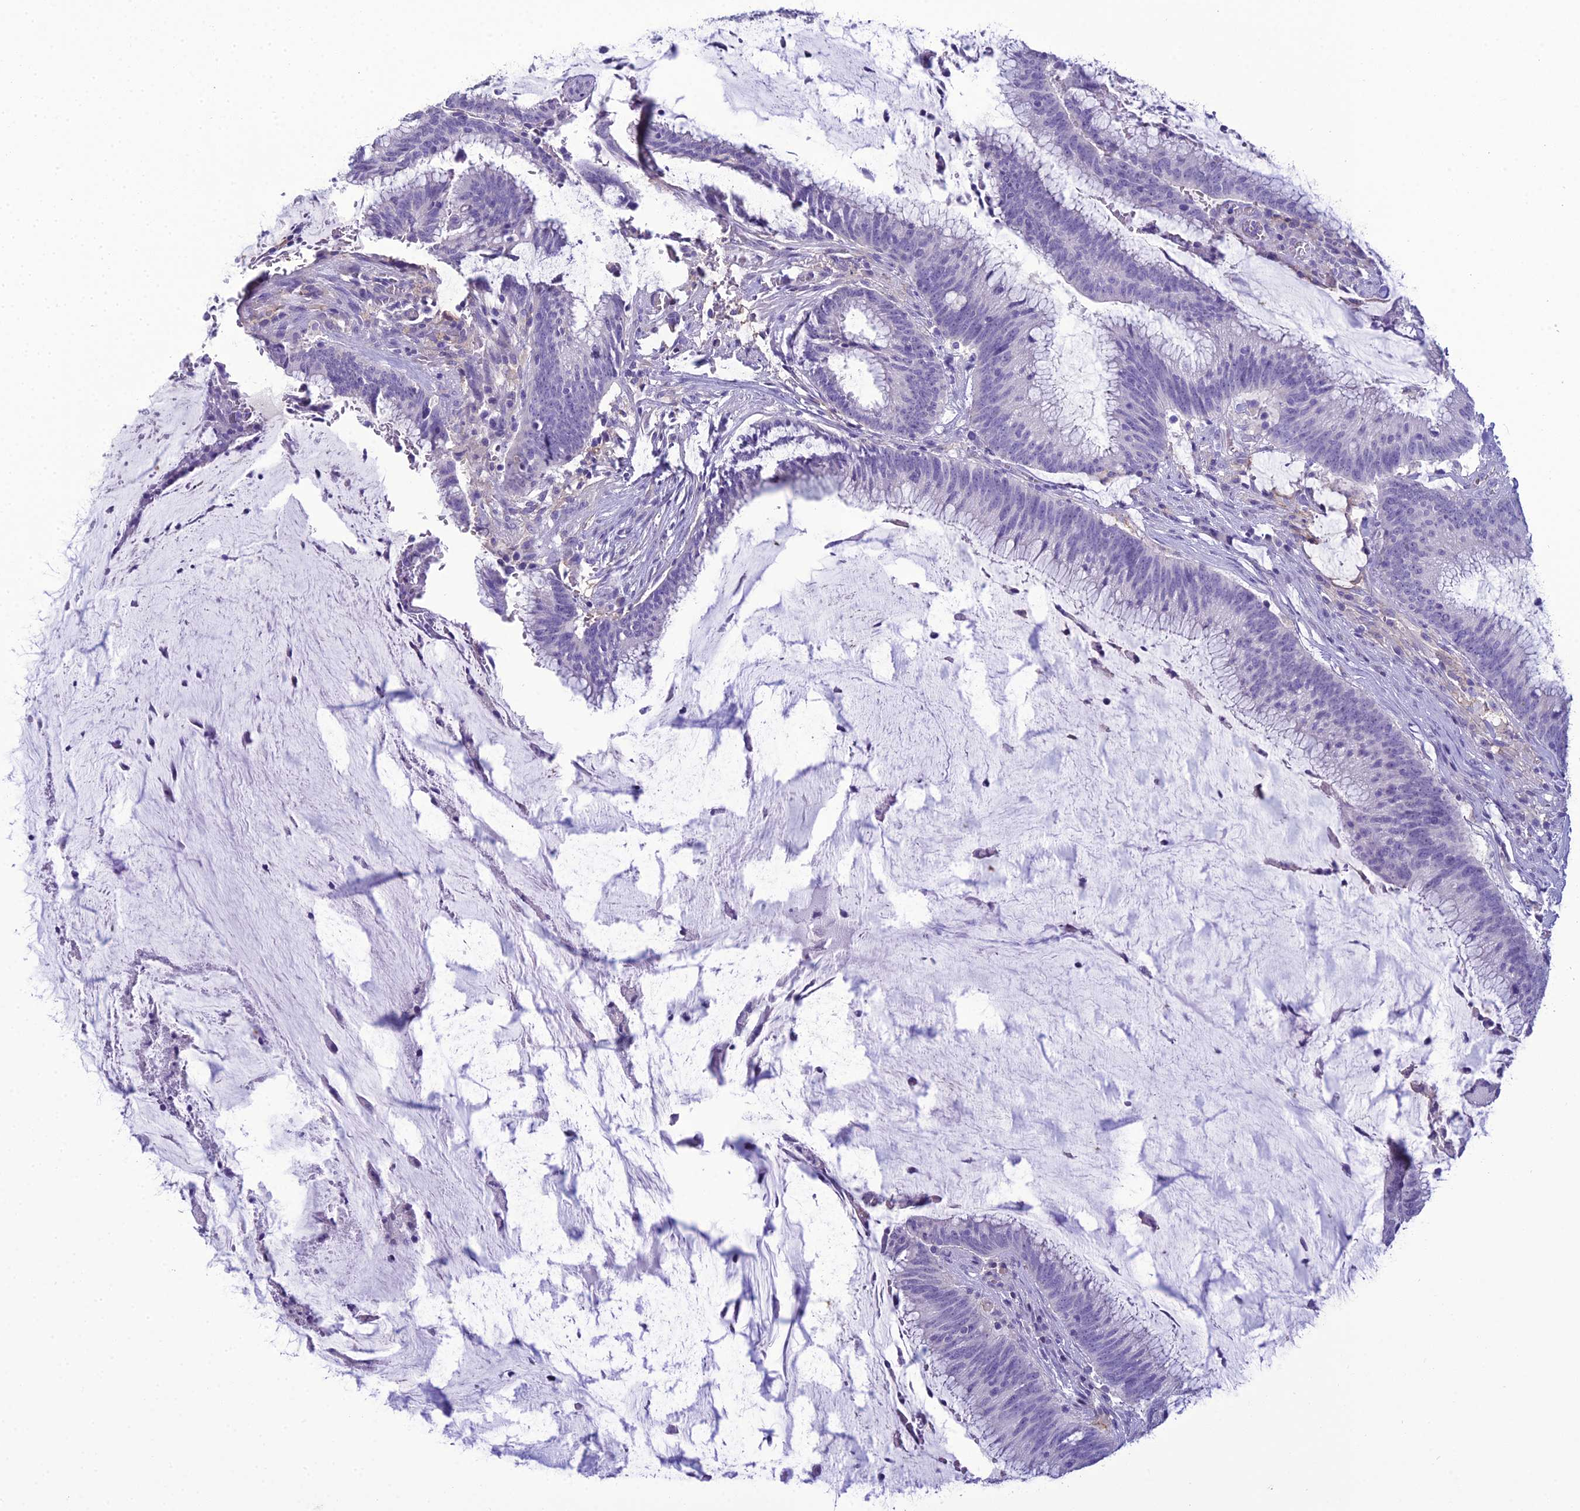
{"staining": {"intensity": "negative", "quantity": "none", "location": "none"}, "tissue": "colorectal cancer", "cell_type": "Tumor cells", "image_type": "cancer", "snomed": [{"axis": "morphology", "description": "Adenocarcinoma, NOS"}, {"axis": "topography", "description": "Rectum"}], "caption": "Immunohistochemical staining of human adenocarcinoma (colorectal) demonstrates no significant positivity in tumor cells. Nuclei are stained in blue.", "gene": "ACE", "patient": {"sex": "female", "age": 77}}